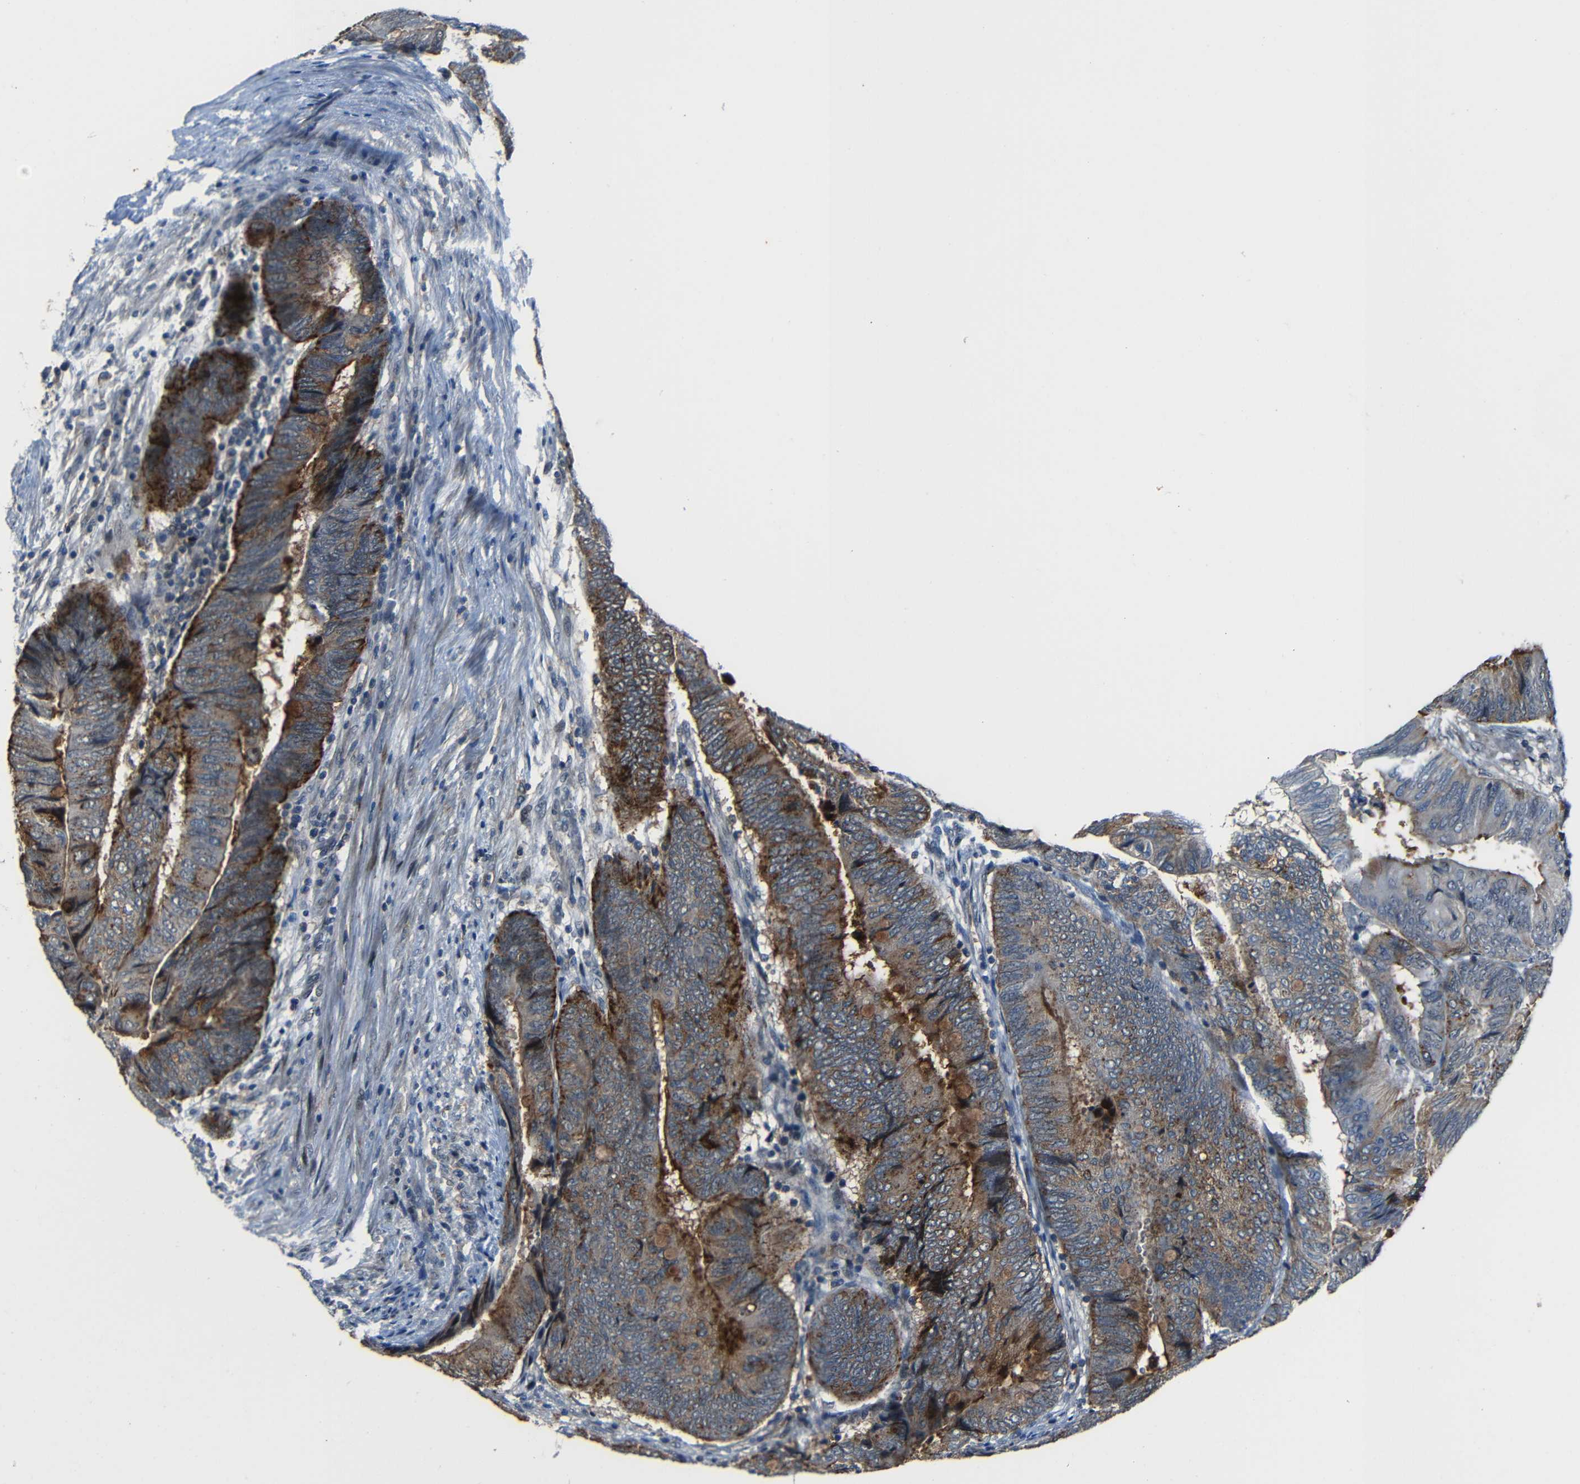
{"staining": {"intensity": "moderate", "quantity": ">75%", "location": "cytoplasmic/membranous"}, "tissue": "colorectal cancer", "cell_type": "Tumor cells", "image_type": "cancer", "snomed": [{"axis": "morphology", "description": "Normal tissue, NOS"}, {"axis": "morphology", "description": "Adenocarcinoma, NOS"}, {"axis": "topography", "description": "Rectum"}, {"axis": "topography", "description": "Peripheral nerve tissue"}], "caption": "A micrograph of human colorectal cancer stained for a protein displays moderate cytoplasmic/membranous brown staining in tumor cells.", "gene": "DNAJC5", "patient": {"sex": "male", "age": 92}}